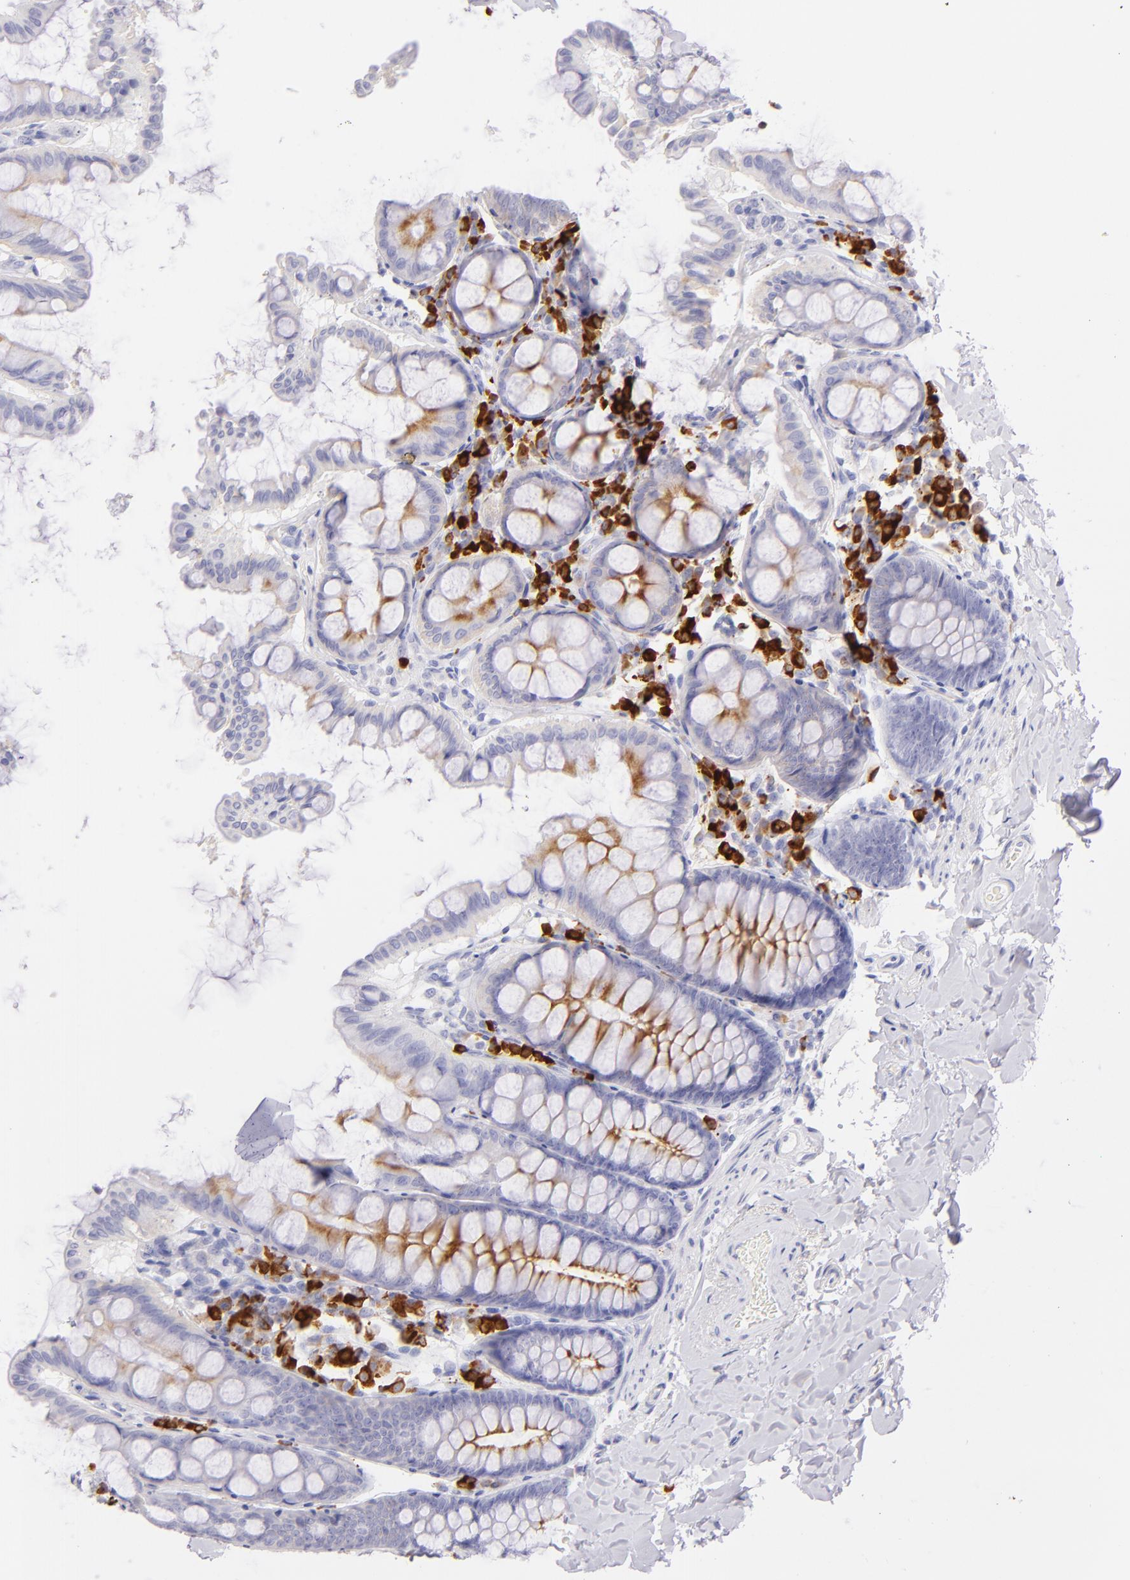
{"staining": {"intensity": "negative", "quantity": "none", "location": "none"}, "tissue": "colon", "cell_type": "Endothelial cells", "image_type": "normal", "snomed": [{"axis": "morphology", "description": "Normal tissue, NOS"}, {"axis": "topography", "description": "Colon"}], "caption": "This is a histopathology image of immunohistochemistry staining of normal colon, which shows no positivity in endothelial cells. Brightfield microscopy of IHC stained with DAB (brown) and hematoxylin (blue), captured at high magnification.", "gene": "SDC1", "patient": {"sex": "female", "age": 61}}